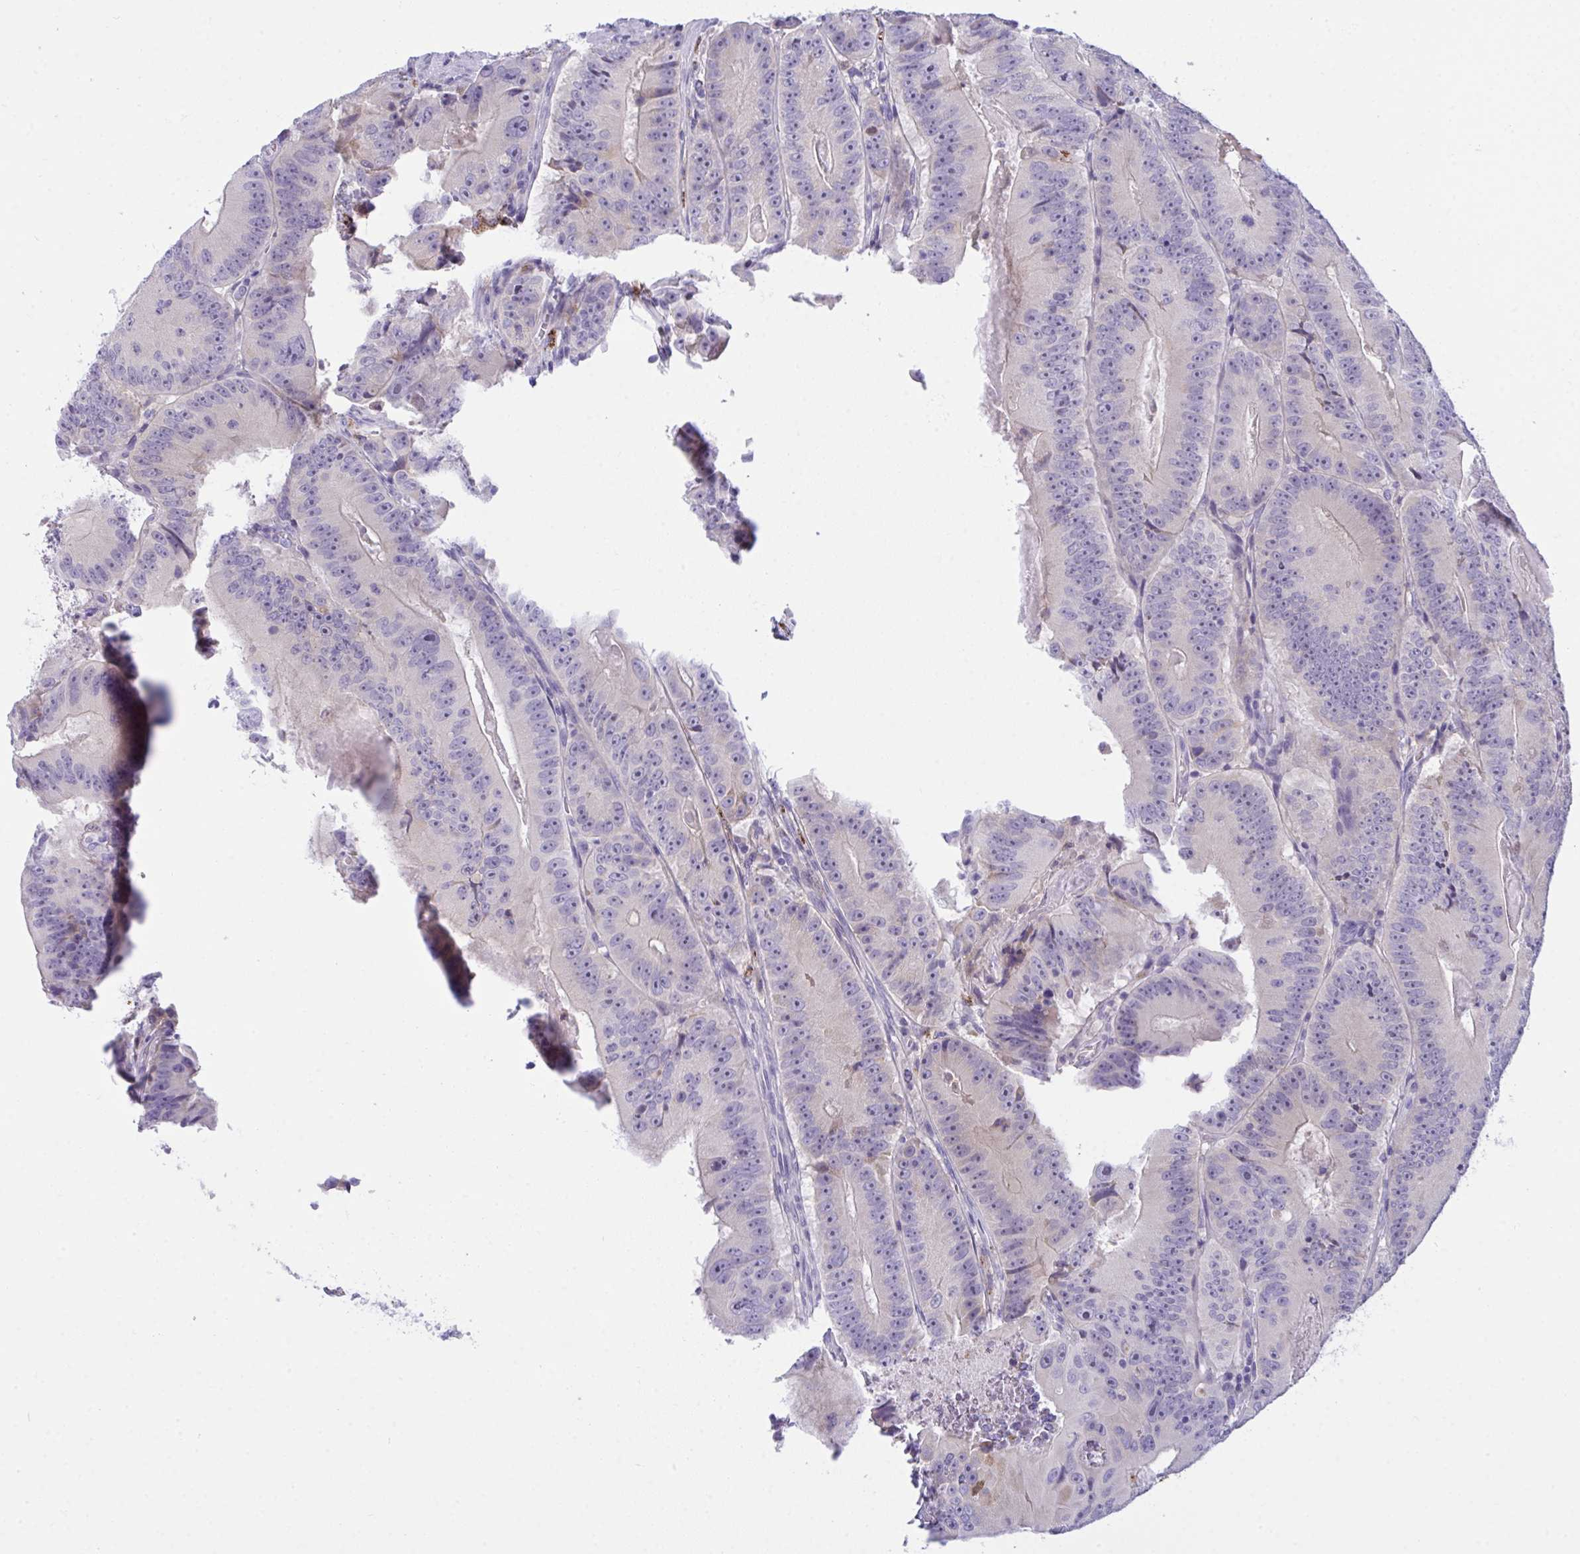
{"staining": {"intensity": "negative", "quantity": "none", "location": "none"}, "tissue": "colorectal cancer", "cell_type": "Tumor cells", "image_type": "cancer", "snomed": [{"axis": "morphology", "description": "Adenocarcinoma, NOS"}, {"axis": "topography", "description": "Colon"}], "caption": "DAB (3,3'-diaminobenzidine) immunohistochemical staining of human adenocarcinoma (colorectal) displays no significant positivity in tumor cells.", "gene": "SEMA6B", "patient": {"sex": "female", "age": 86}}